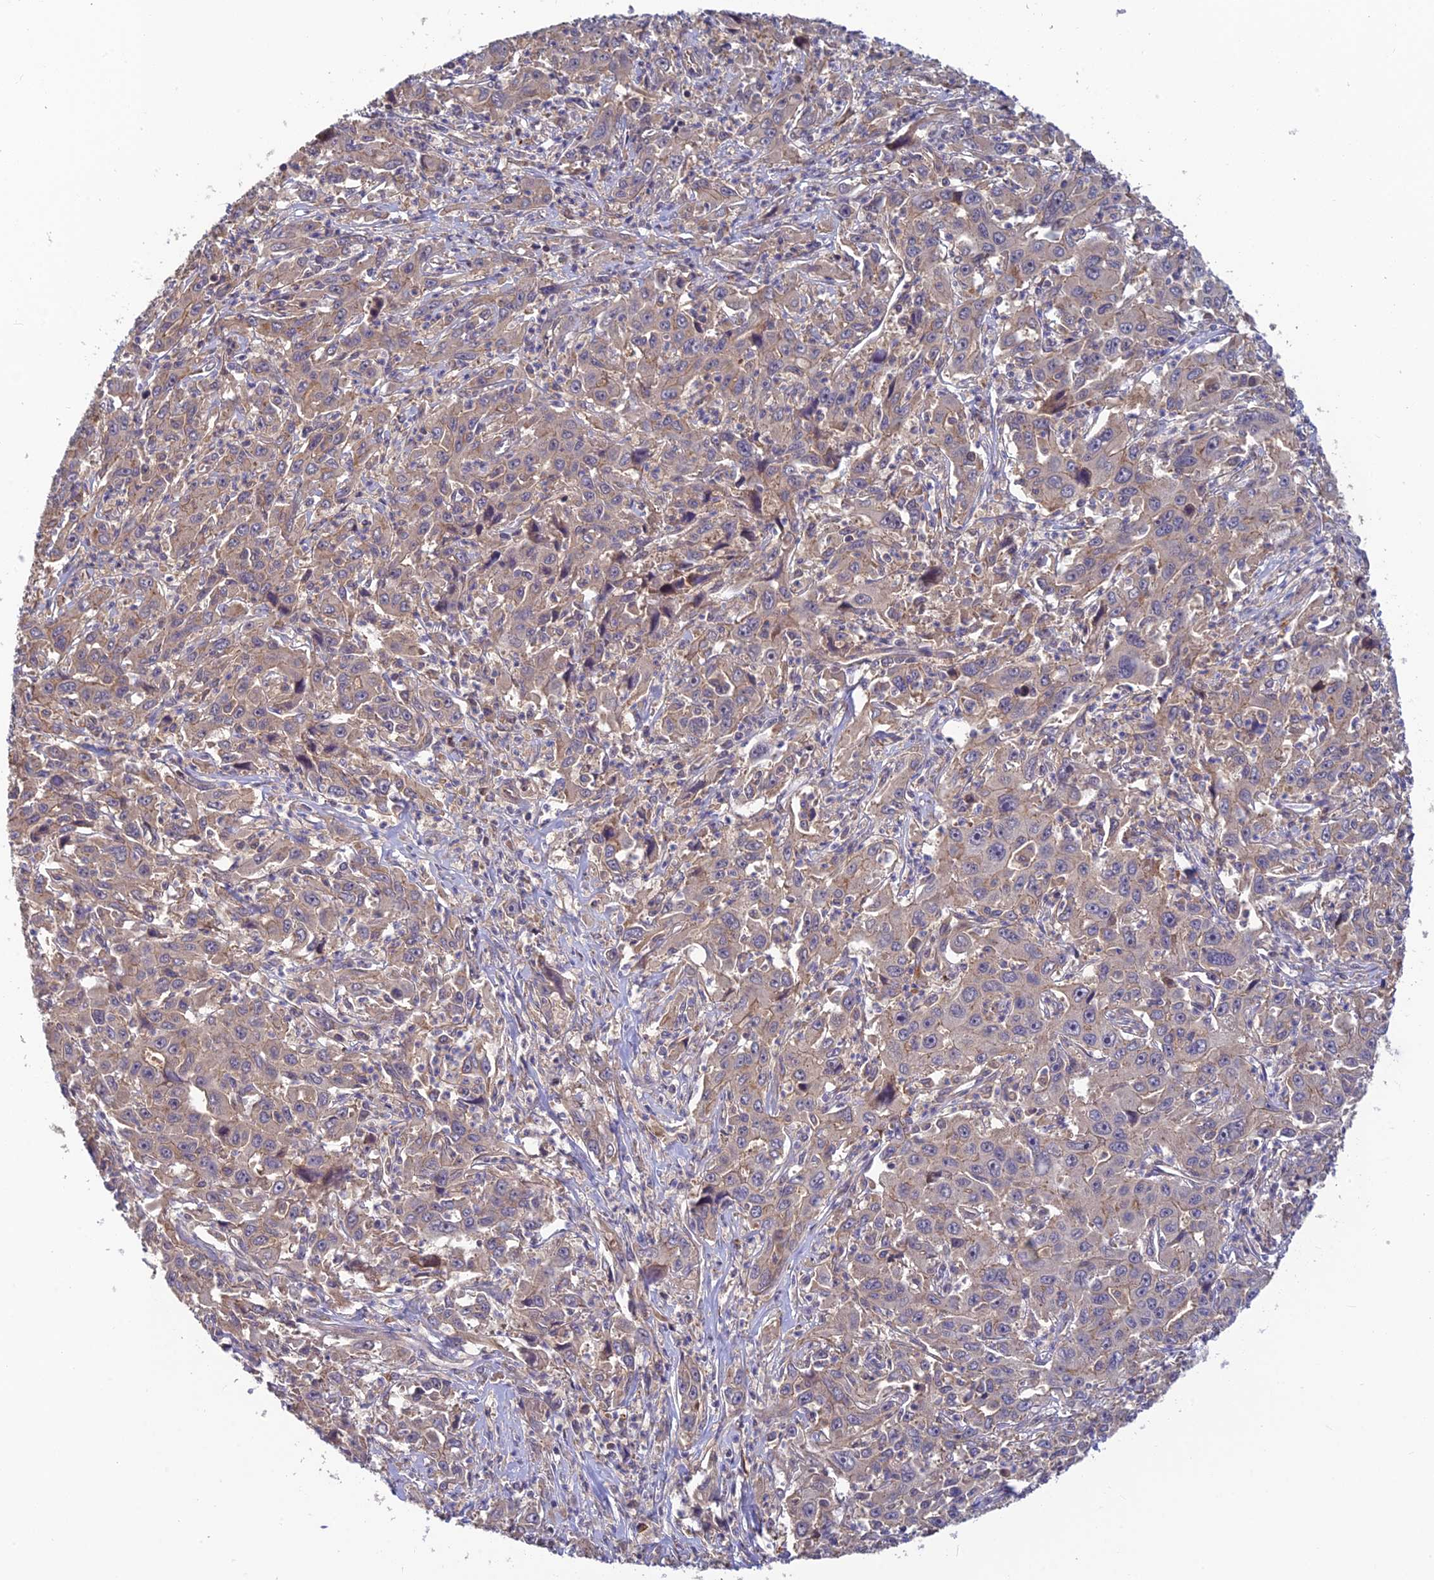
{"staining": {"intensity": "weak", "quantity": "<25%", "location": "cytoplasmic/membranous"}, "tissue": "liver cancer", "cell_type": "Tumor cells", "image_type": "cancer", "snomed": [{"axis": "morphology", "description": "Carcinoma, Hepatocellular, NOS"}, {"axis": "topography", "description": "Liver"}], "caption": "An immunohistochemistry histopathology image of hepatocellular carcinoma (liver) is shown. There is no staining in tumor cells of hepatocellular carcinoma (liver). (DAB immunohistochemistry with hematoxylin counter stain).", "gene": "PIKFYVE", "patient": {"sex": "male", "age": 63}}